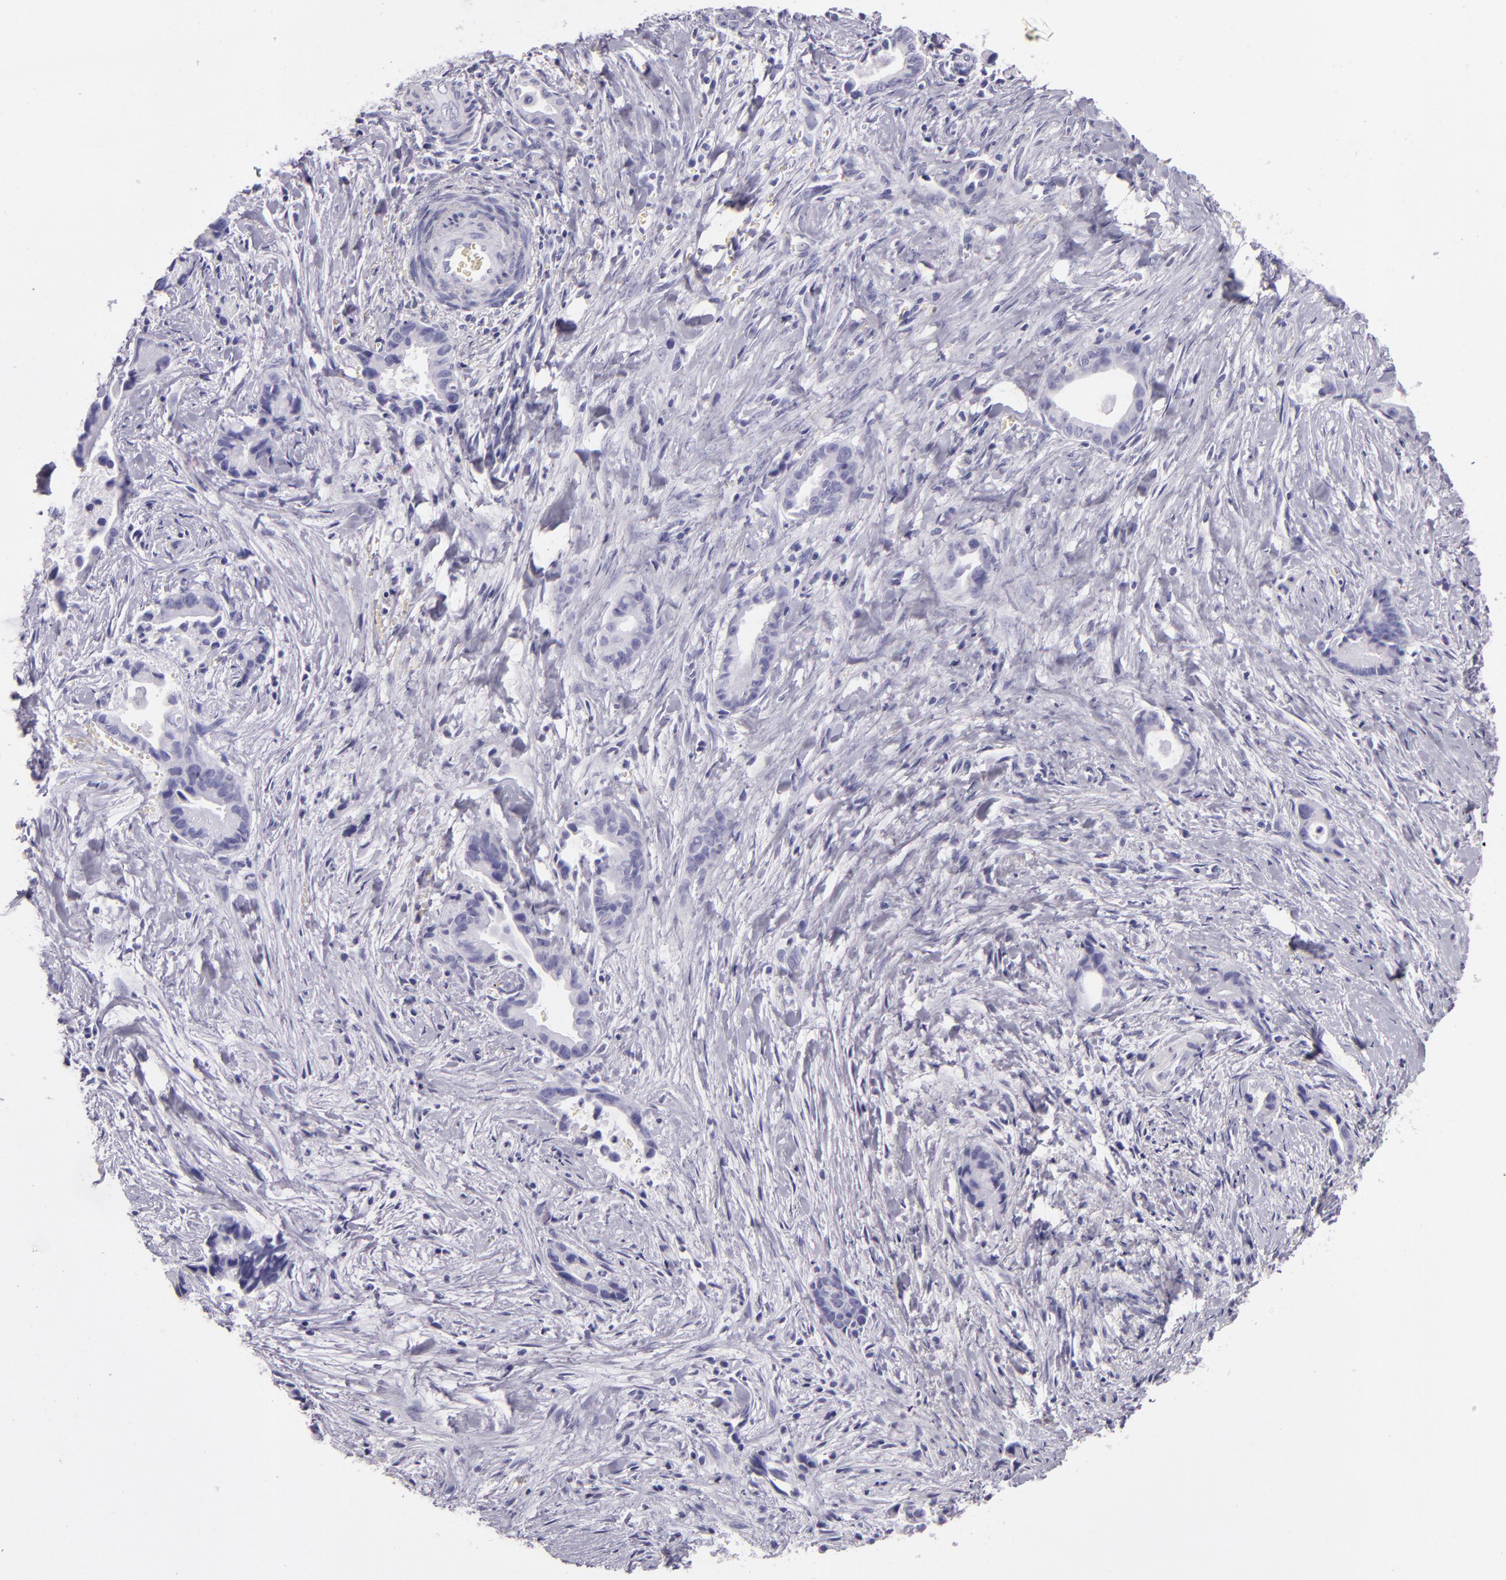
{"staining": {"intensity": "negative", "quantity": "none", "location": "none"}, "tissue": "liver cancer", "cell_type": "Tumor cells", "image_type": "cancer", "snomed": [{"axis": "morphology", "description": "Cholangiocarcinoma"}, {"axis": "topography", "description": "Liver"}], "caption": "Tumor cells are negative for brown protein staining in cholangiocarcinoma (liver).", "gene": "CR2", "patient": {"sex": "female", "age": 55}}